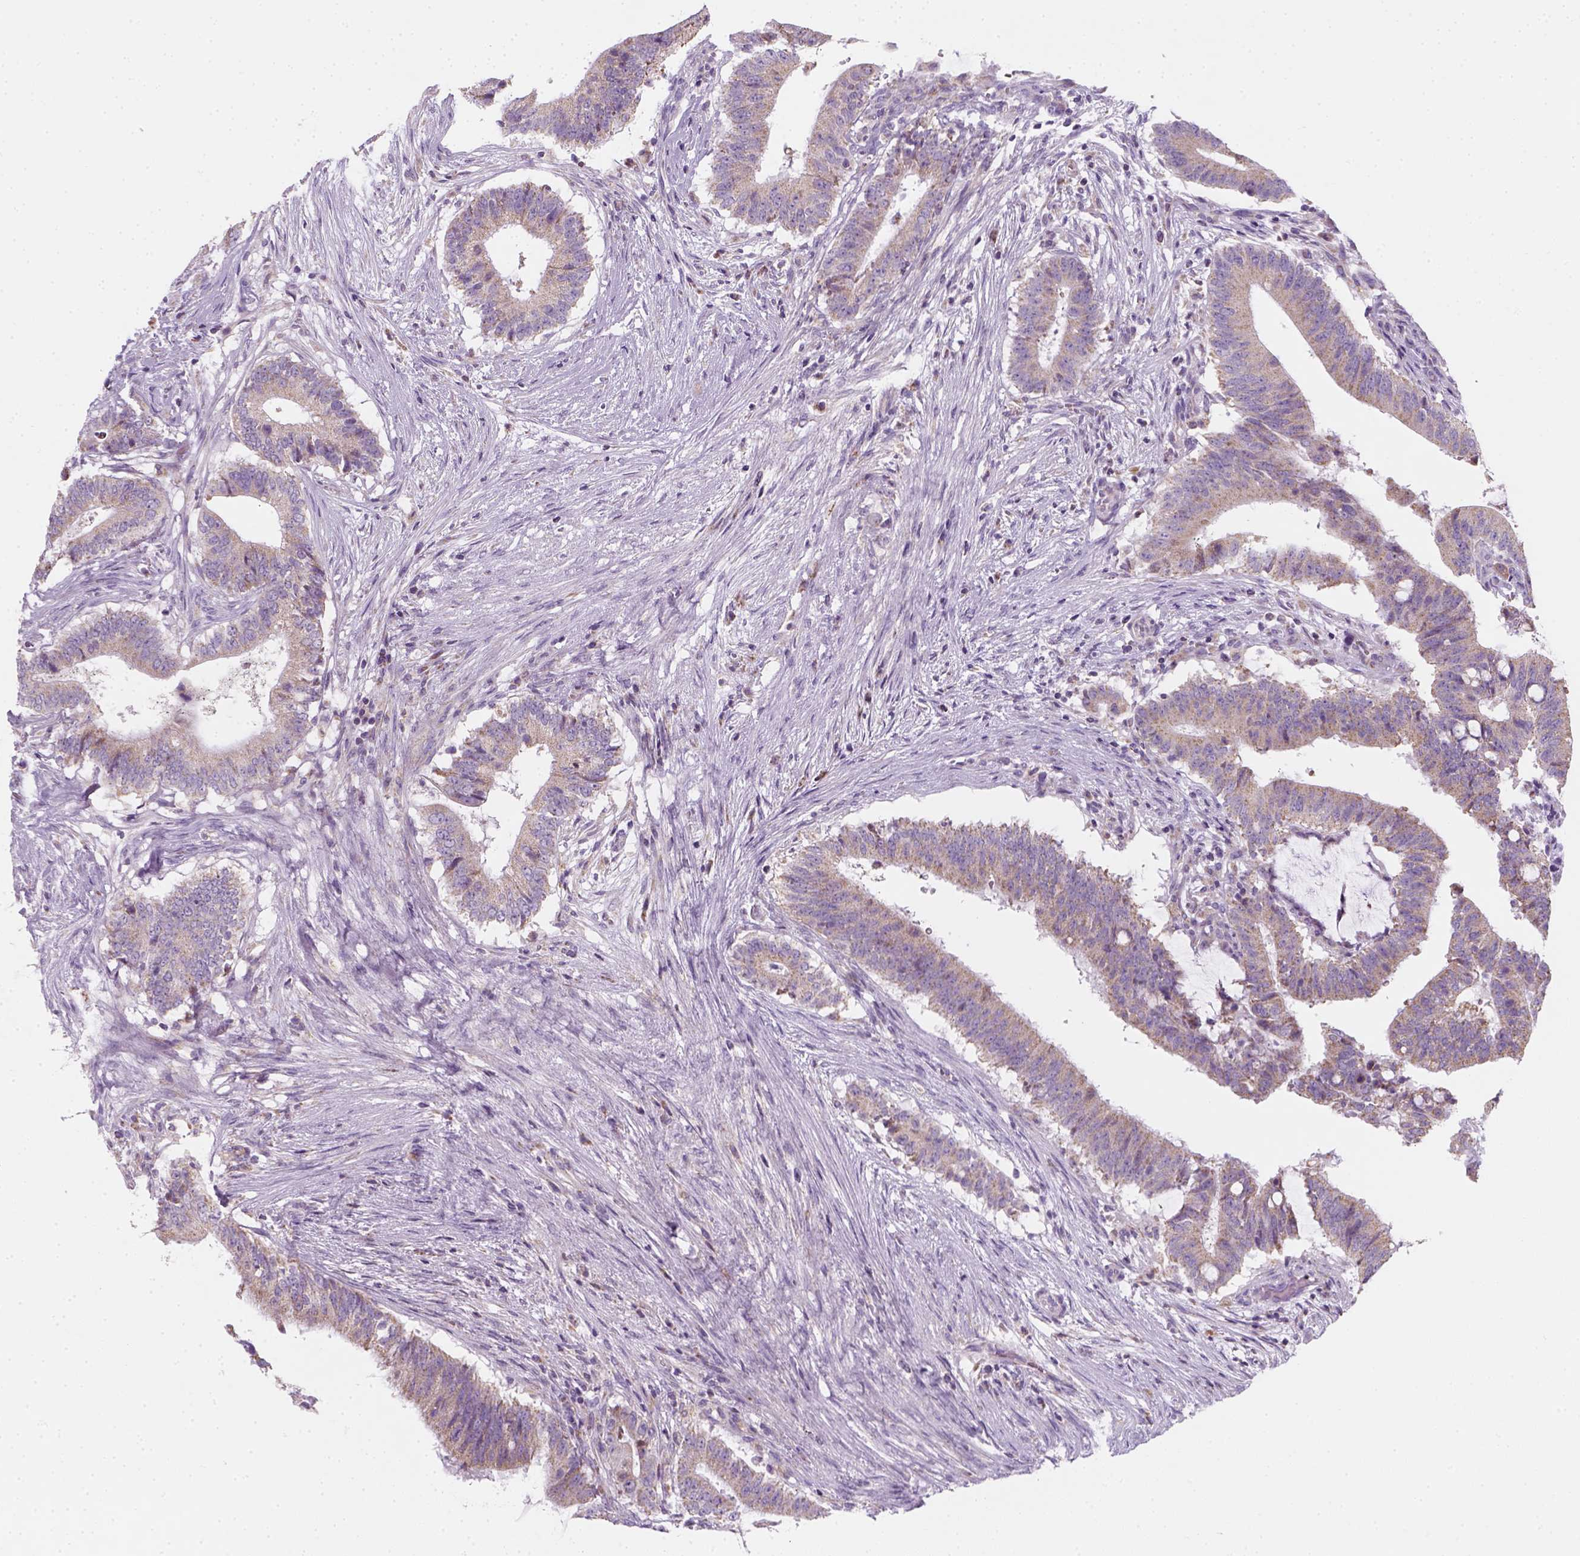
{"staining": {"intensity": "weak", "quantity": ">75%", "location": "cytoplasmic/membranous"}, "tissue": "colorectal cancer", "cell_type": "Tumor cells", "image_type": "cancer", "snomed": [{"axis": "morphology", "description": "Adenocarcinoma, NOS"}, {"axis": "topography", "description": "Colon"}], "caption": "Human colorectal adenocarcinoma stained for a protein (brown) demonstrates weak cytoplasmic/membranous positive staining in about >75% of tumor cells.", "gene": "AWAT2", "patient": {"sex": "female", "age": 43}}